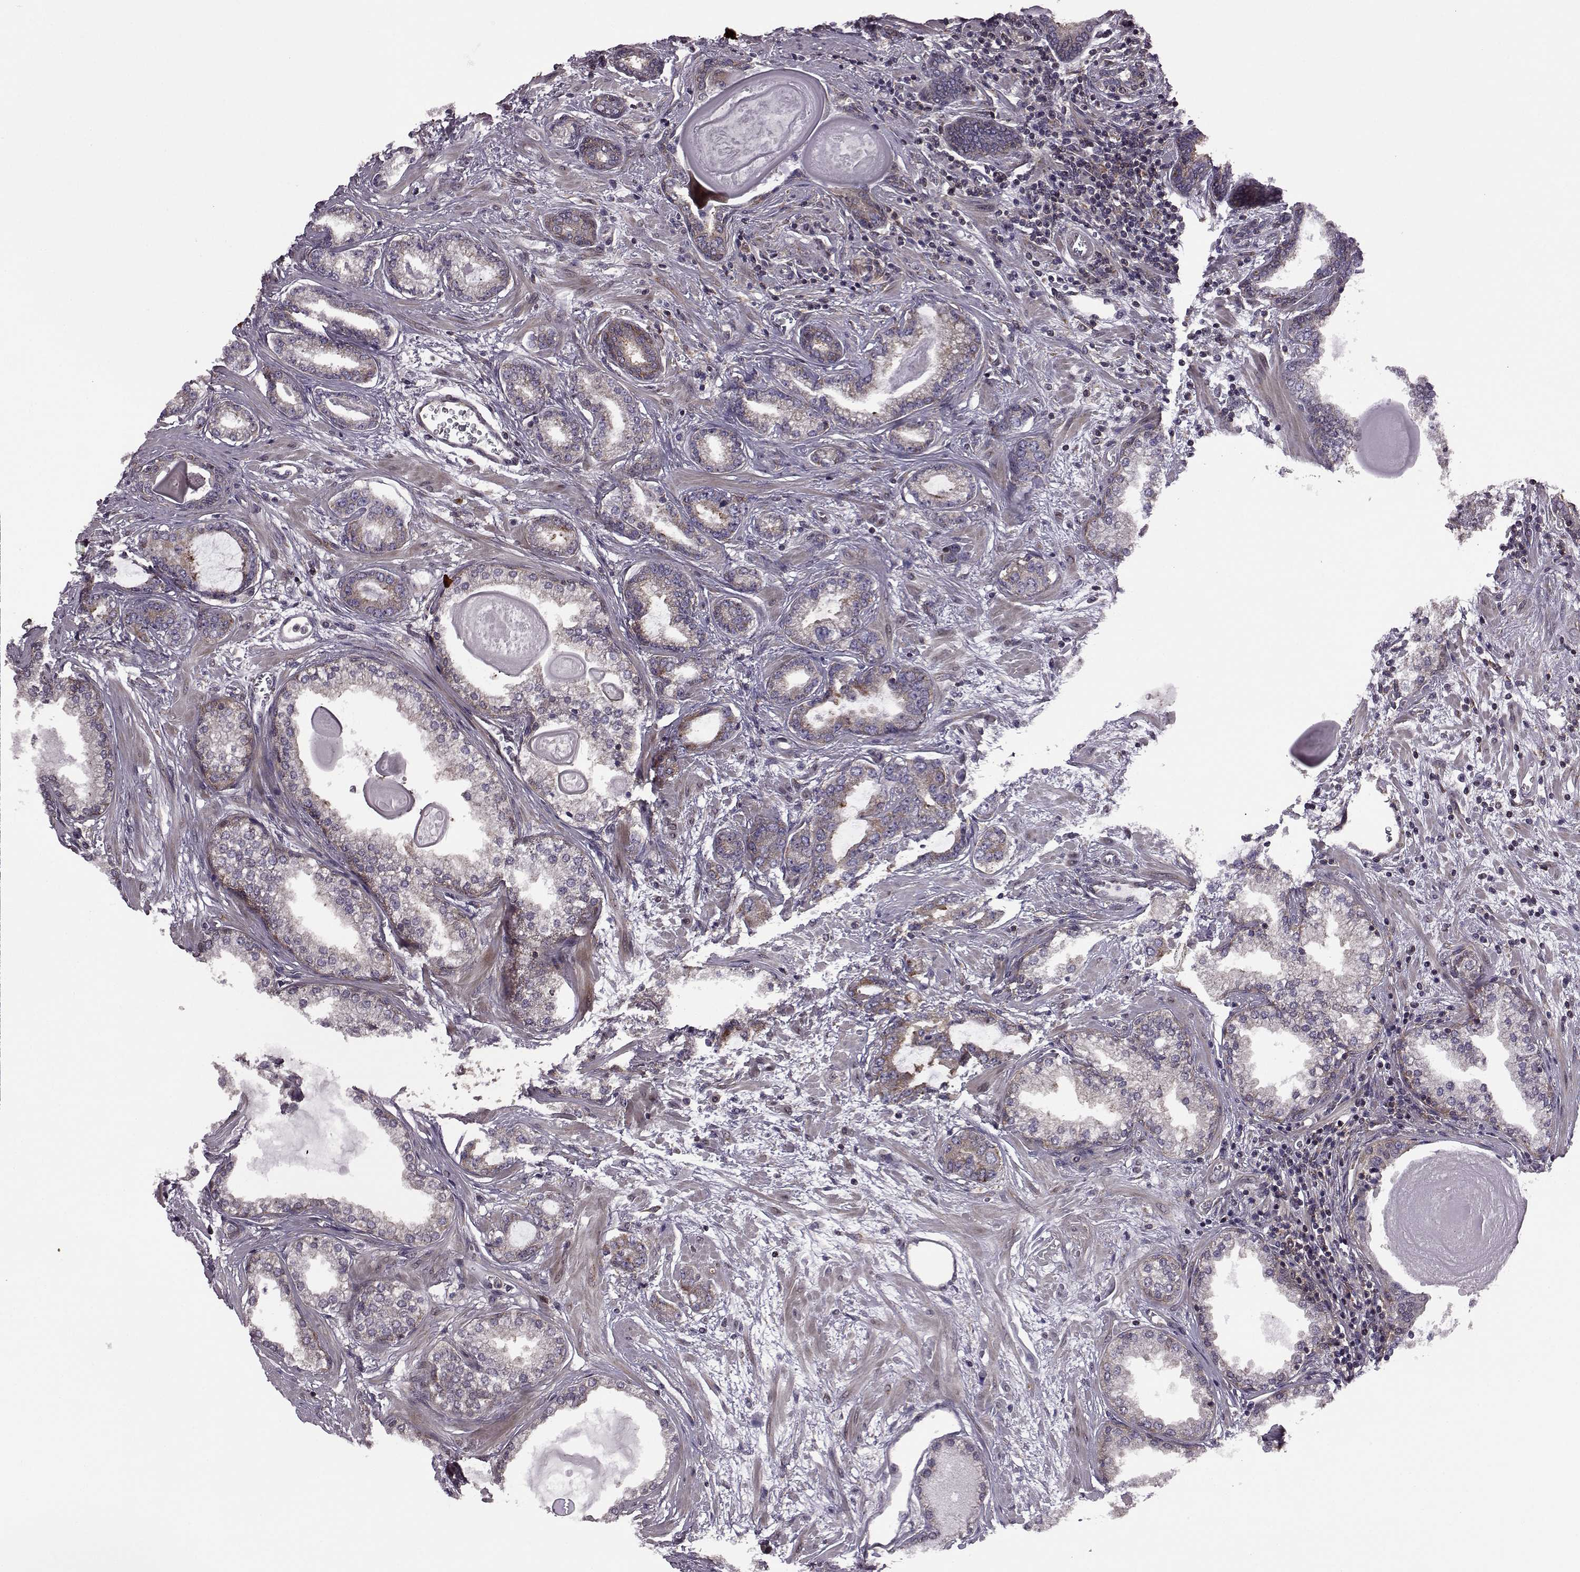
{"staining": {"intensity": "moderate", "quantity": ">75%", "location": "cytoplasmic/membranous"}, "tissue": "prostate cancer", "cell_type": "Tumor cells", "image_type": "cancer", "snomed": [{"axis": "morphology", "description": "Normal tissue, NOS"}, {"axis": "morphology", "description": "Adenocarcinoma, High grade"}, {"axis": "topography", "description": "Prostate"}], "caption": "The immunohistochemical stain shows moderate cytoplasmic/membranous staining in tumor cells of high-grade adenocarcinoma (prostate) tissue.", "gene": "URI1", "patient": {"sex": "male", "age": 83}}